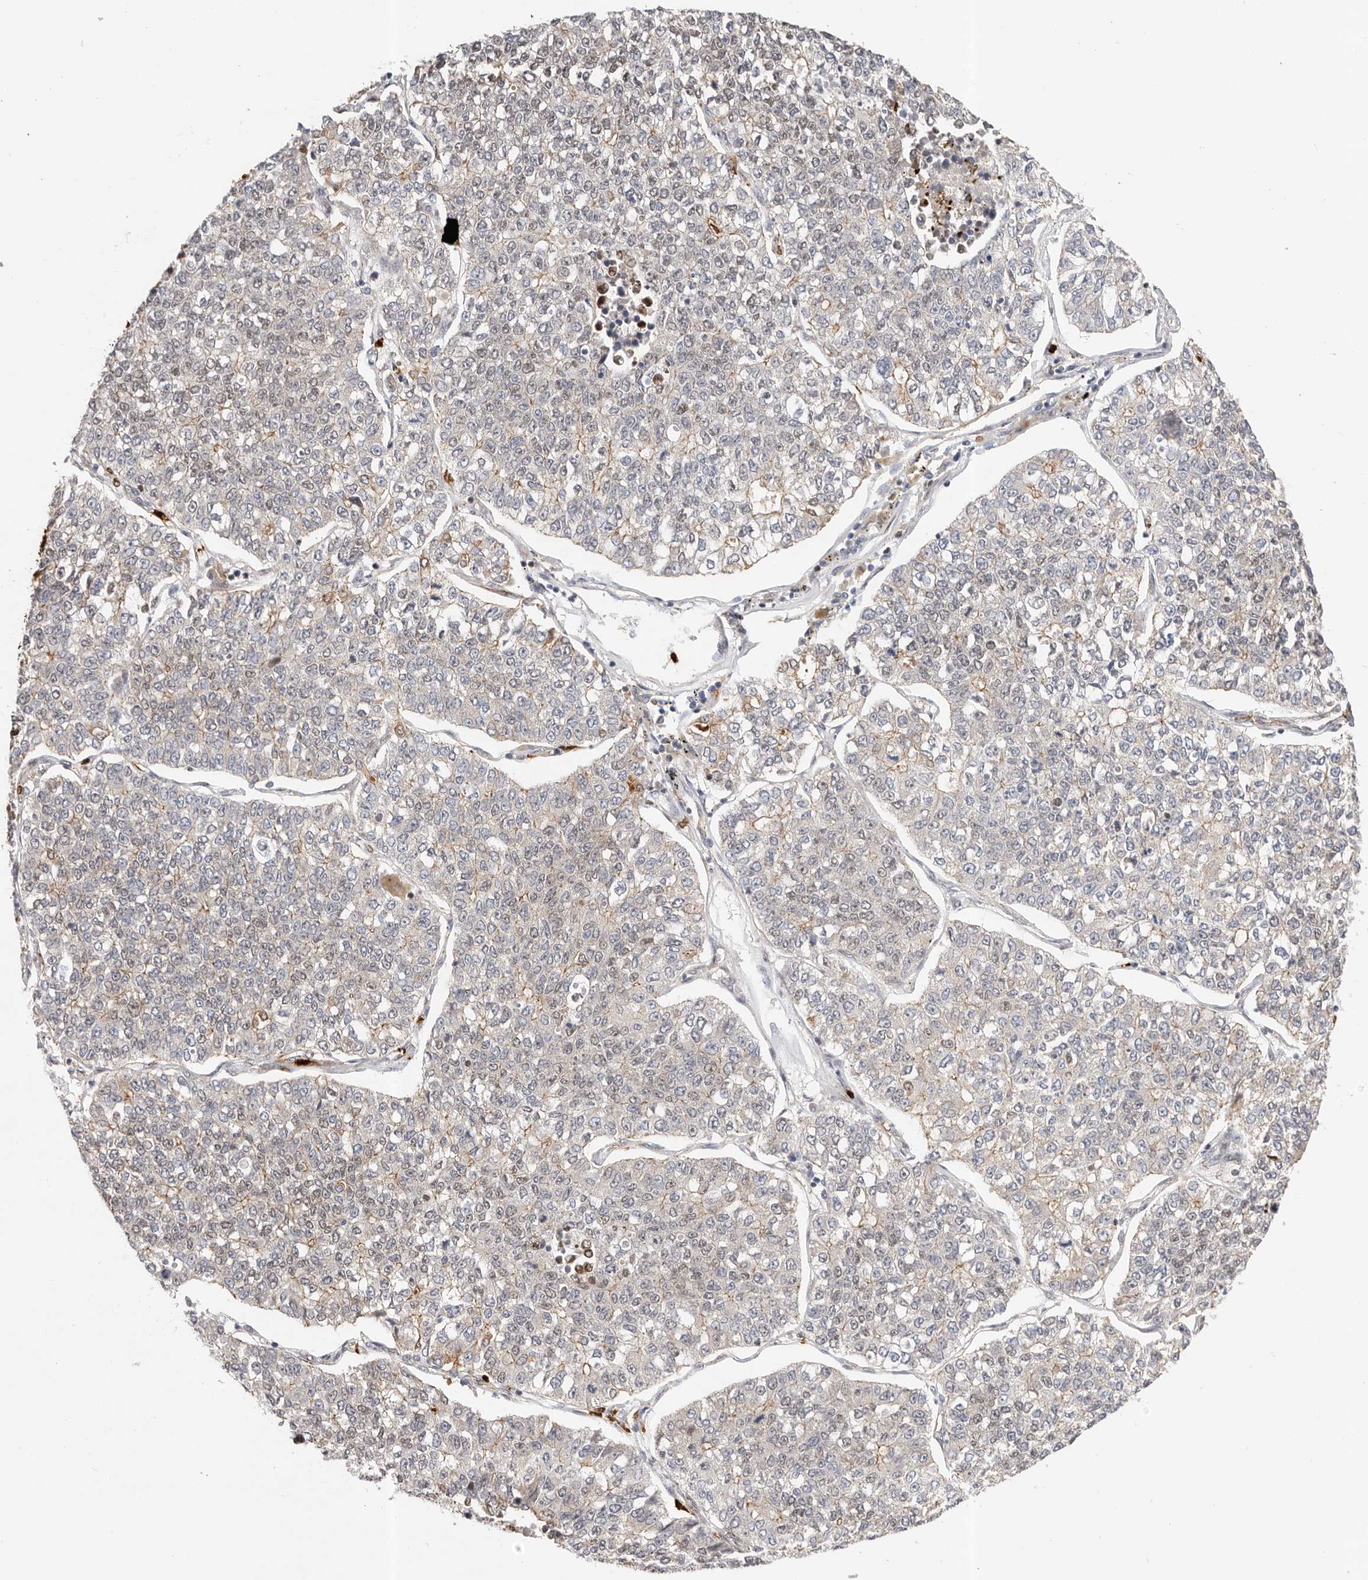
{"staining": {"intensity": "weak", "quantity": "<25%", "location": "cytoplasmic/membranous"}, "tissue": "lung cancer", "cell_type": "Tumor cells", "image_type": "cancer", "snomed": [{"axis": "morphology", "description": "Adenocarcinoma, NOS"}, {"axis": "topography", "description": "Lung"}], "caption": "Immunohistochemistry (IHC) histopathology image of neoplastic tissue: human lung adenocarcinoma stained with DAB shows no significant protein staining in tumor cells.", "gene": "AFDN", "patient": {"sex": "male", "age": 49}}